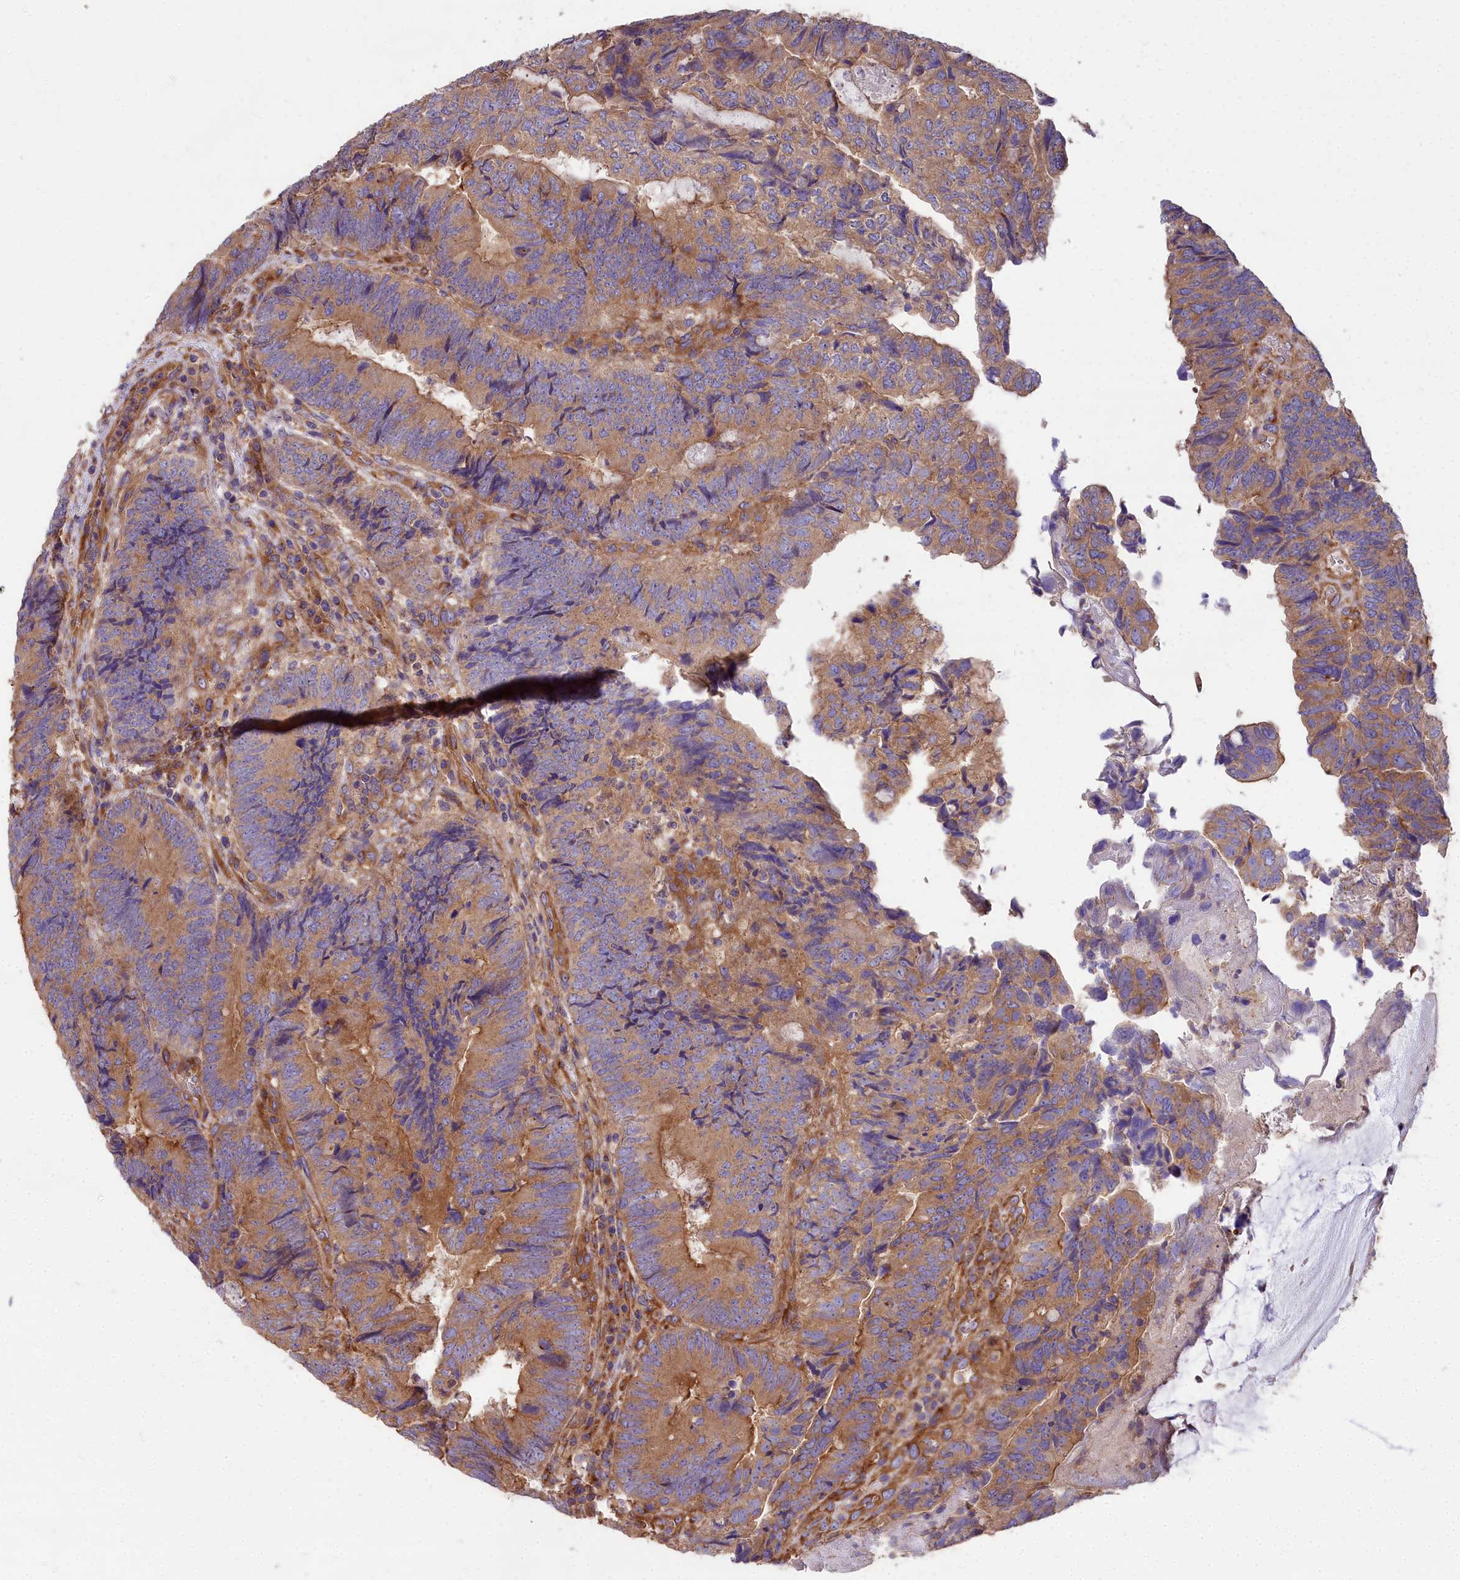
{"staining": {"intensity": "moderate", "quantity": ">75%", "location": "cytoplasmic/membranous"}, "tissue": "colorectal cancer", "cell_type": "Tumor cells", "image_type": "cancer", "snomed": [{"axis": "morphology", "description": "Adenocarcinoma, NOS"}, {"axis": "topography", "description": "Colon"}], "caption": "Immunohistochemistry (IHC) (DAB) staining of adenocarcinoma (colorectal) demonstrates moderate cytoplasmic/membranous protein positivity in about >75% of tumor cells.", "gene": "DCTN3", "patient": {"sex": "female", "age": 67}}